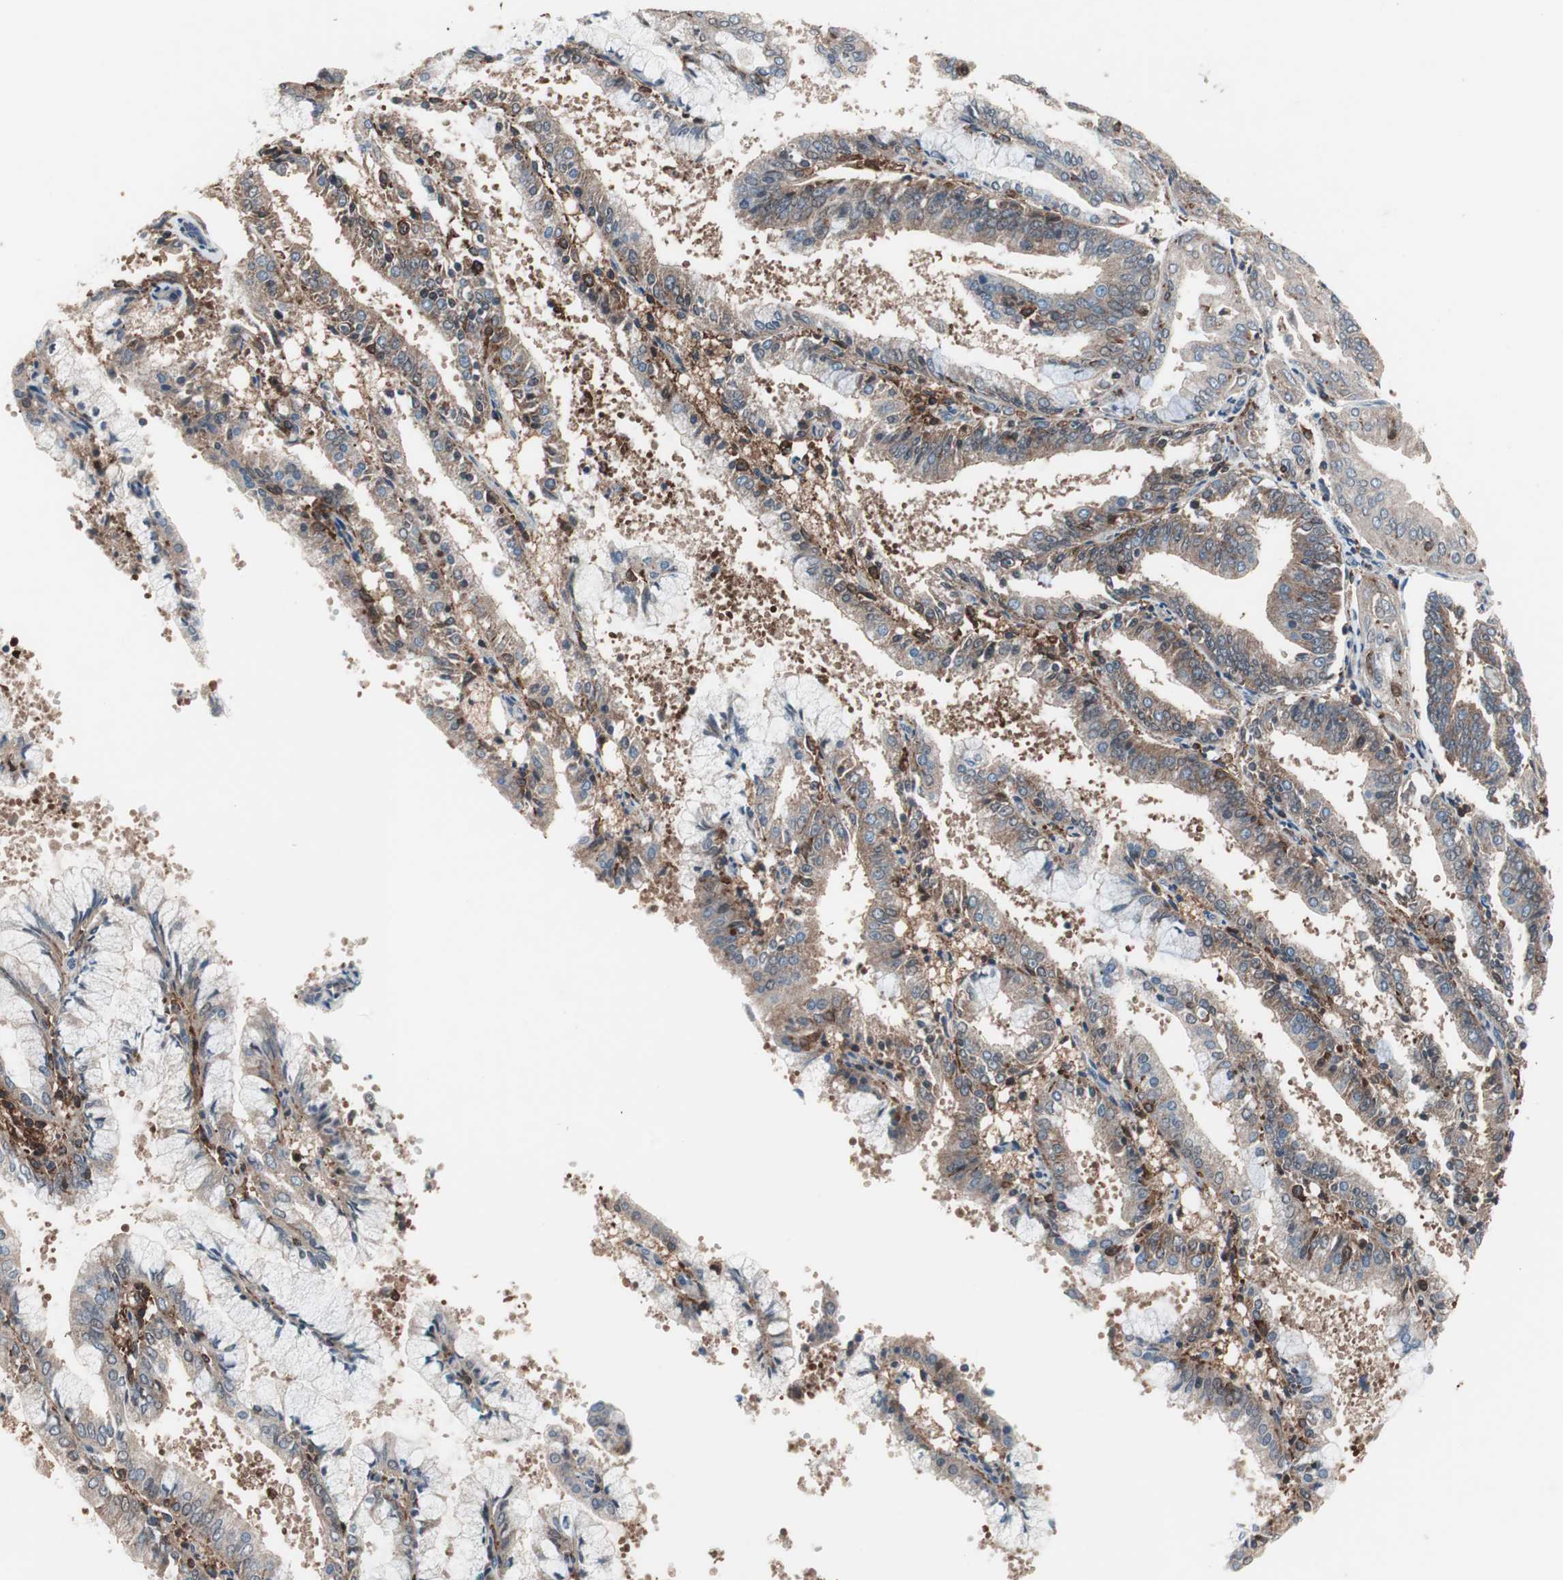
{"staining": {"intensity": "moderate", "quantity": ">75%", "location": "cytoplasmic/membranous"}, "tissue": "endometrial cancer", "cell_type": "Tumor cells", "image_type": "cancer", "snomed": [{"axis": "morphology", "description": "Adenocarcinoma, NOS"}, {"axis": "topography", "description": "Endometrium"}], "caption": "Adenocarcinoma (endometrial) stained with a brown dye exhibits moderate cytoplasmic/membranous positive staining in about >75% of tumor cells.", "gene": "PIK3R1", "patient": {"sex": "female", "age": 63}}